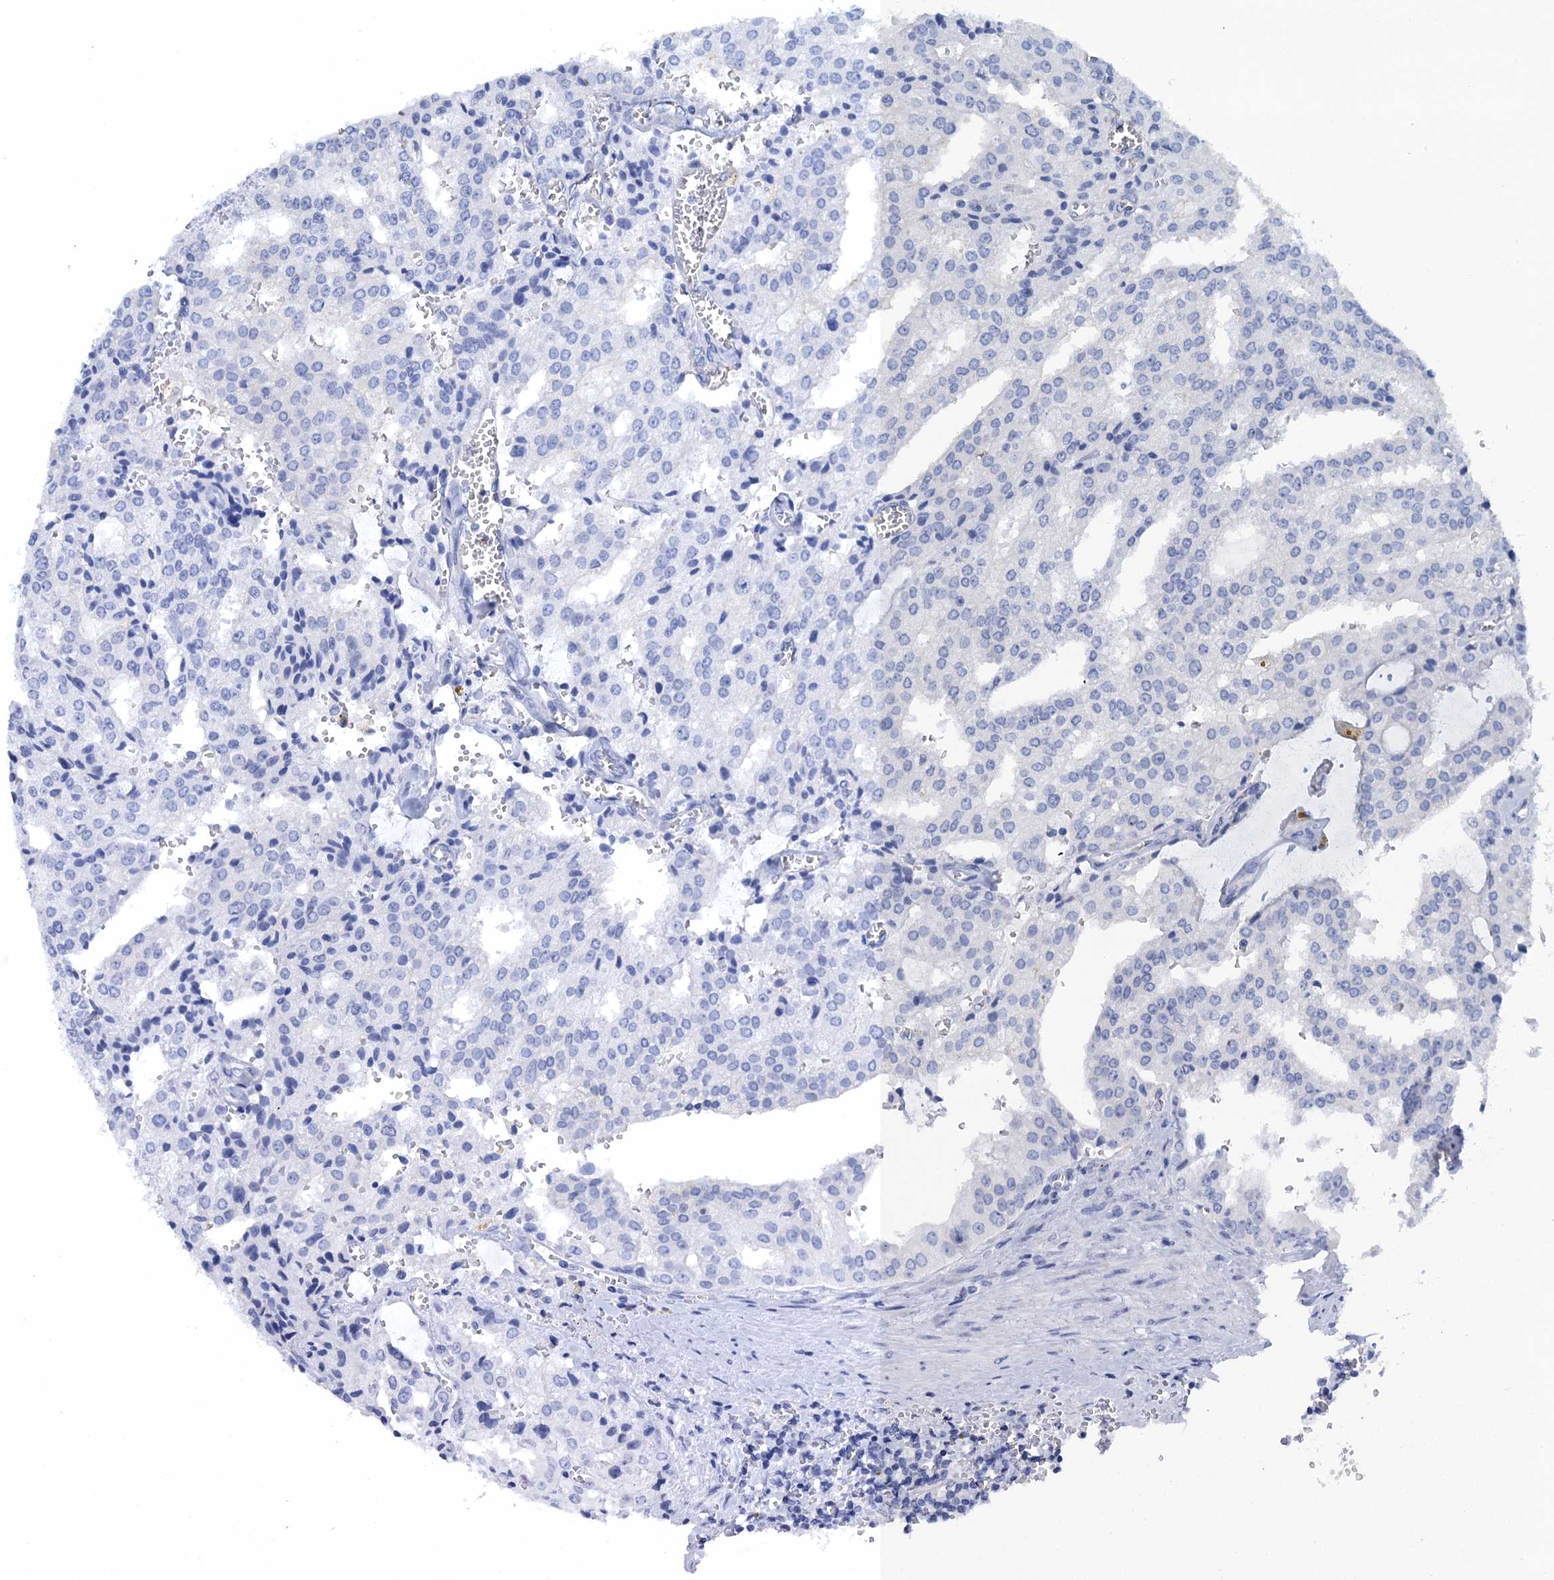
{"staining": {"intensity": "negative", "quantity": "none", "location": "none"}, "tissue": "prostate cancer", "cell_type": "Tumor cells", "image_type": "cancer", "snomed": [{"axis": "morphology", "description": "Adenocarcinoma, High grade"}, {"axis": "topography", "description": "Prostate"}], "caption": "The micrograph exhibits no significant positivity in tumor cells of prostate cancer.", "gene": "CALML5", "patient": {"sex": "male", "age": 68}}